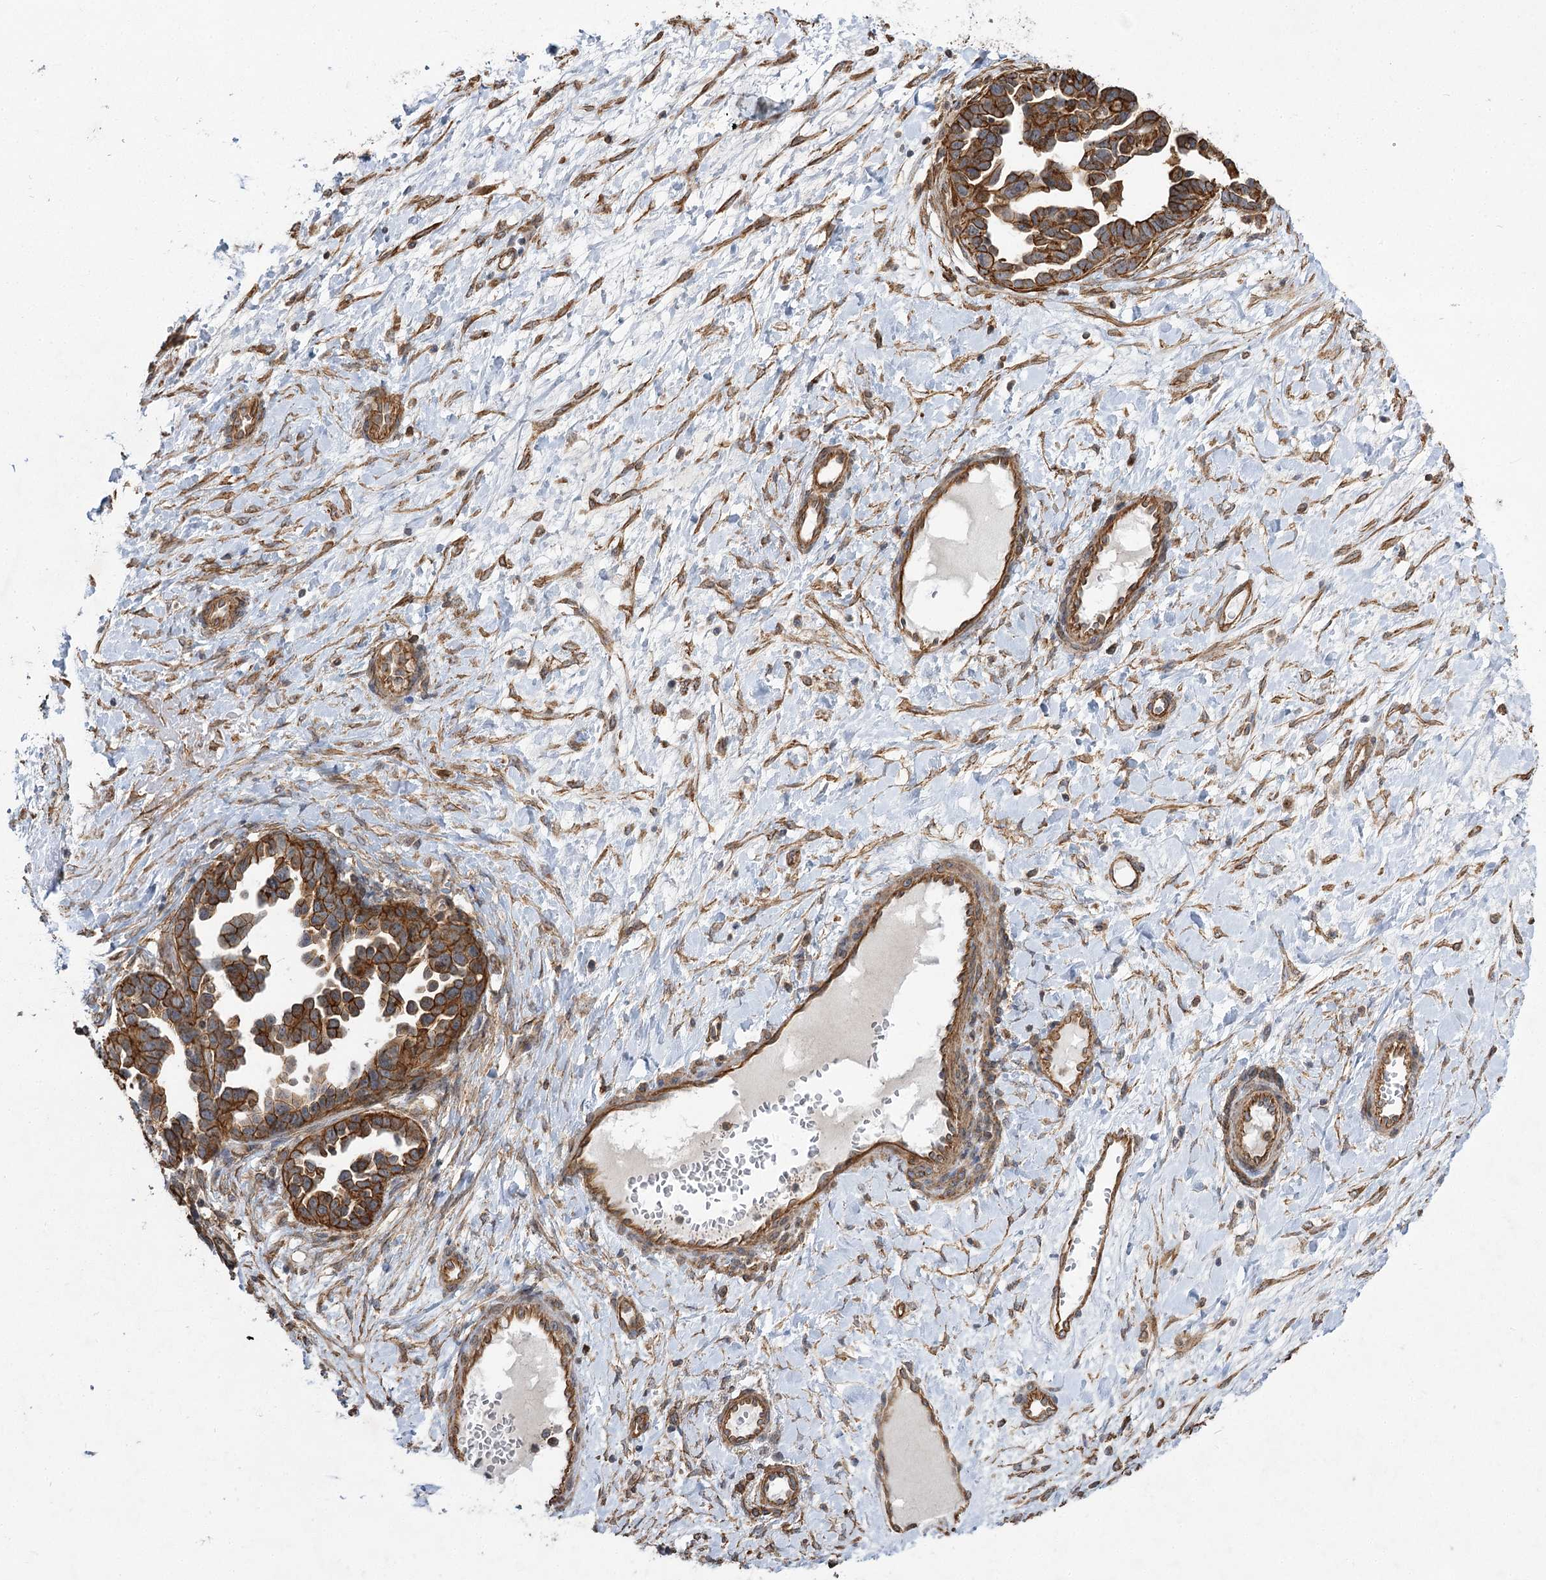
{"staining": {"intensity": "strong", "quantity": ">75%", "location": "cytoplasmic/membranous"}, "tissue": "ovarian cancer", "cell_type": "Tumor cells", "image_type": "cancer", "snomed": [{"axis": "morphology", "description": "Cystadenocarcinoma, serous, NOS"}, {"axis": "topography", "description": "Ovary"}], "caption": "IHC image of human ovarian serous cystadenocarcinoma stained for a protein (brown), which exhibits high levels of strong cytoplasmic/membranous expression in about >75% of tumor cells.", "gene": "SH3BP5L", "patient": {"sex": "female", "age": 54}}